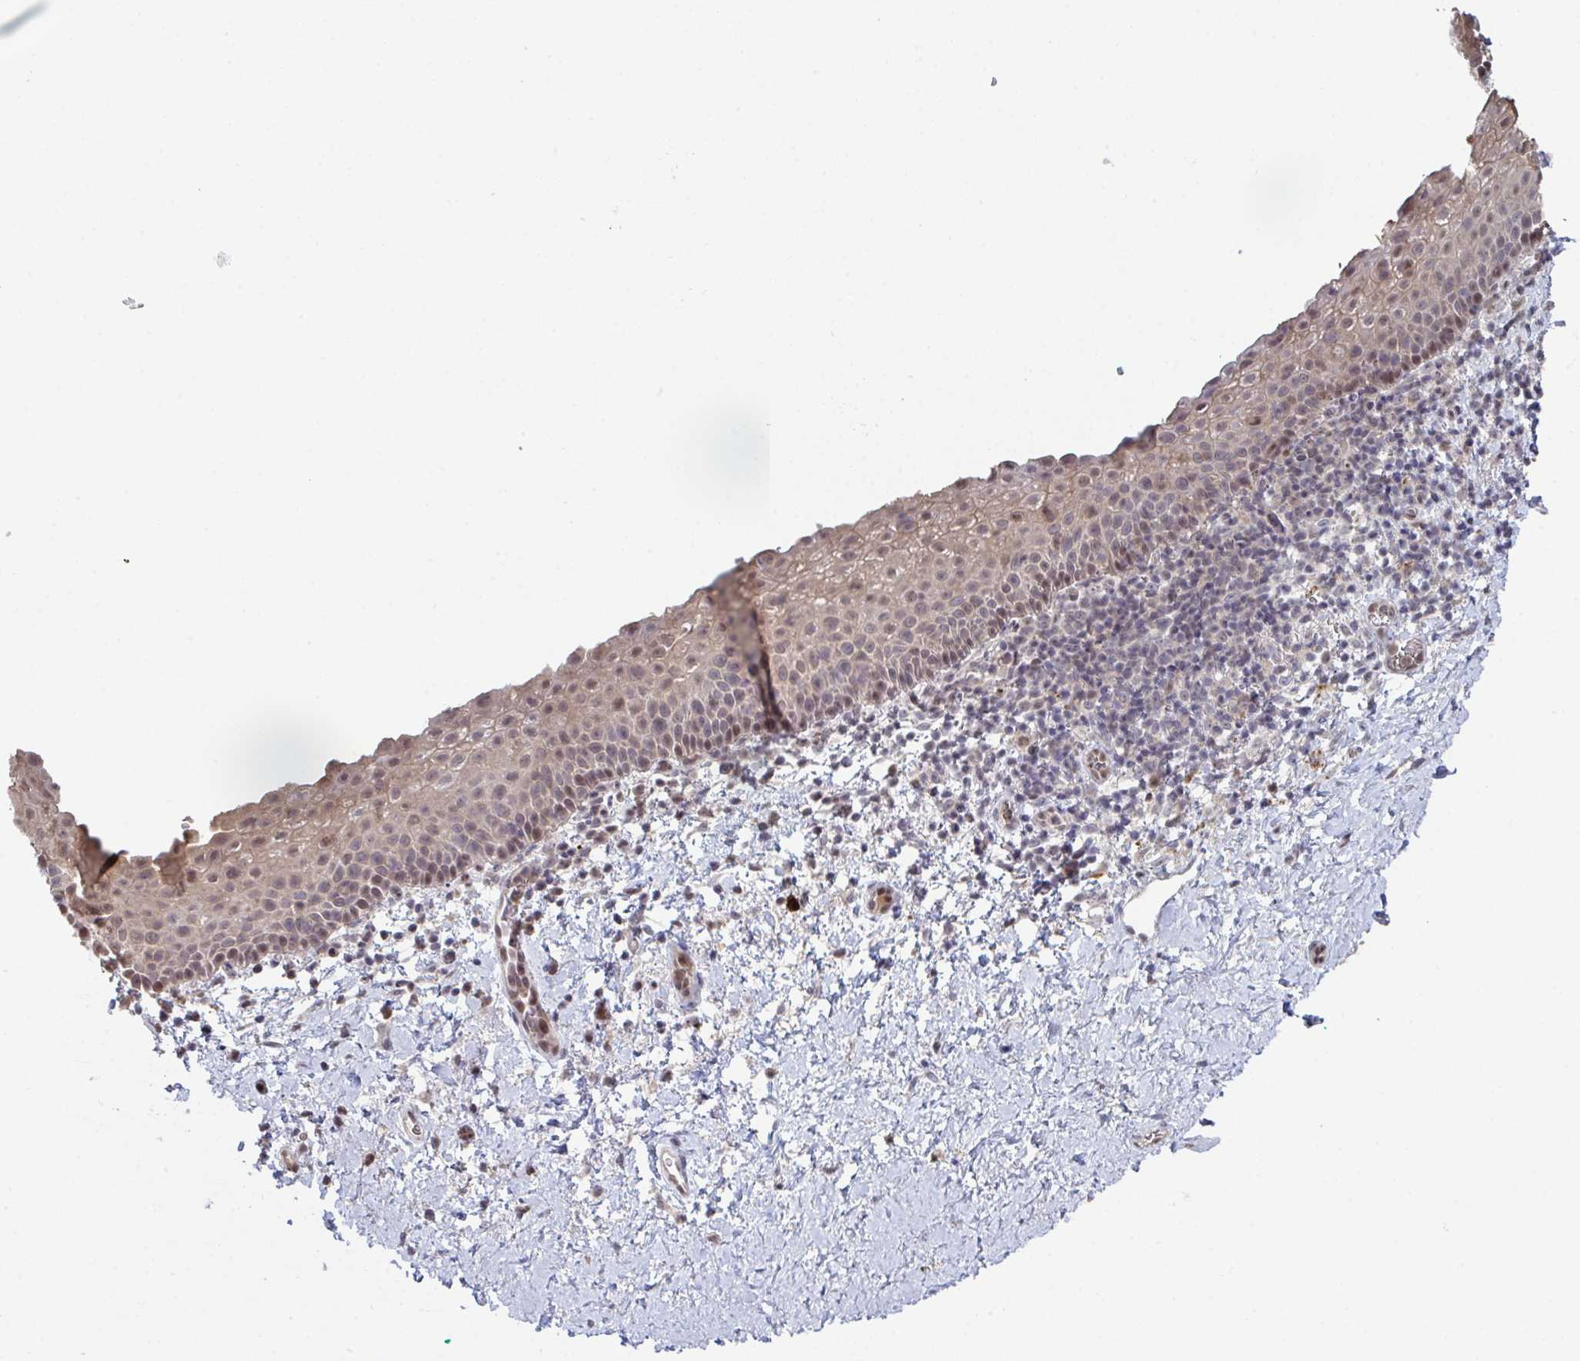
{"staining": {"intensity": "moderate", "quantity": "<25%", "location": "nuclear"}, "tissue": "vagina", "cell_type": "Squamous epithelial cells", "image_type": "normal", "snomed": [{"axis": "morphology", "description": "Normal tissue, NOS"}, {"axis": "topography", "description": "Vagina"}], "caption": "About <25% of squamous epithelial cells in unremarkable vagina exhibit moderate nuclear protein staining as visualized by brown immunohistochemical staining.", "gene": "ACD", "patient": {"sex": "female", "age": 61}}